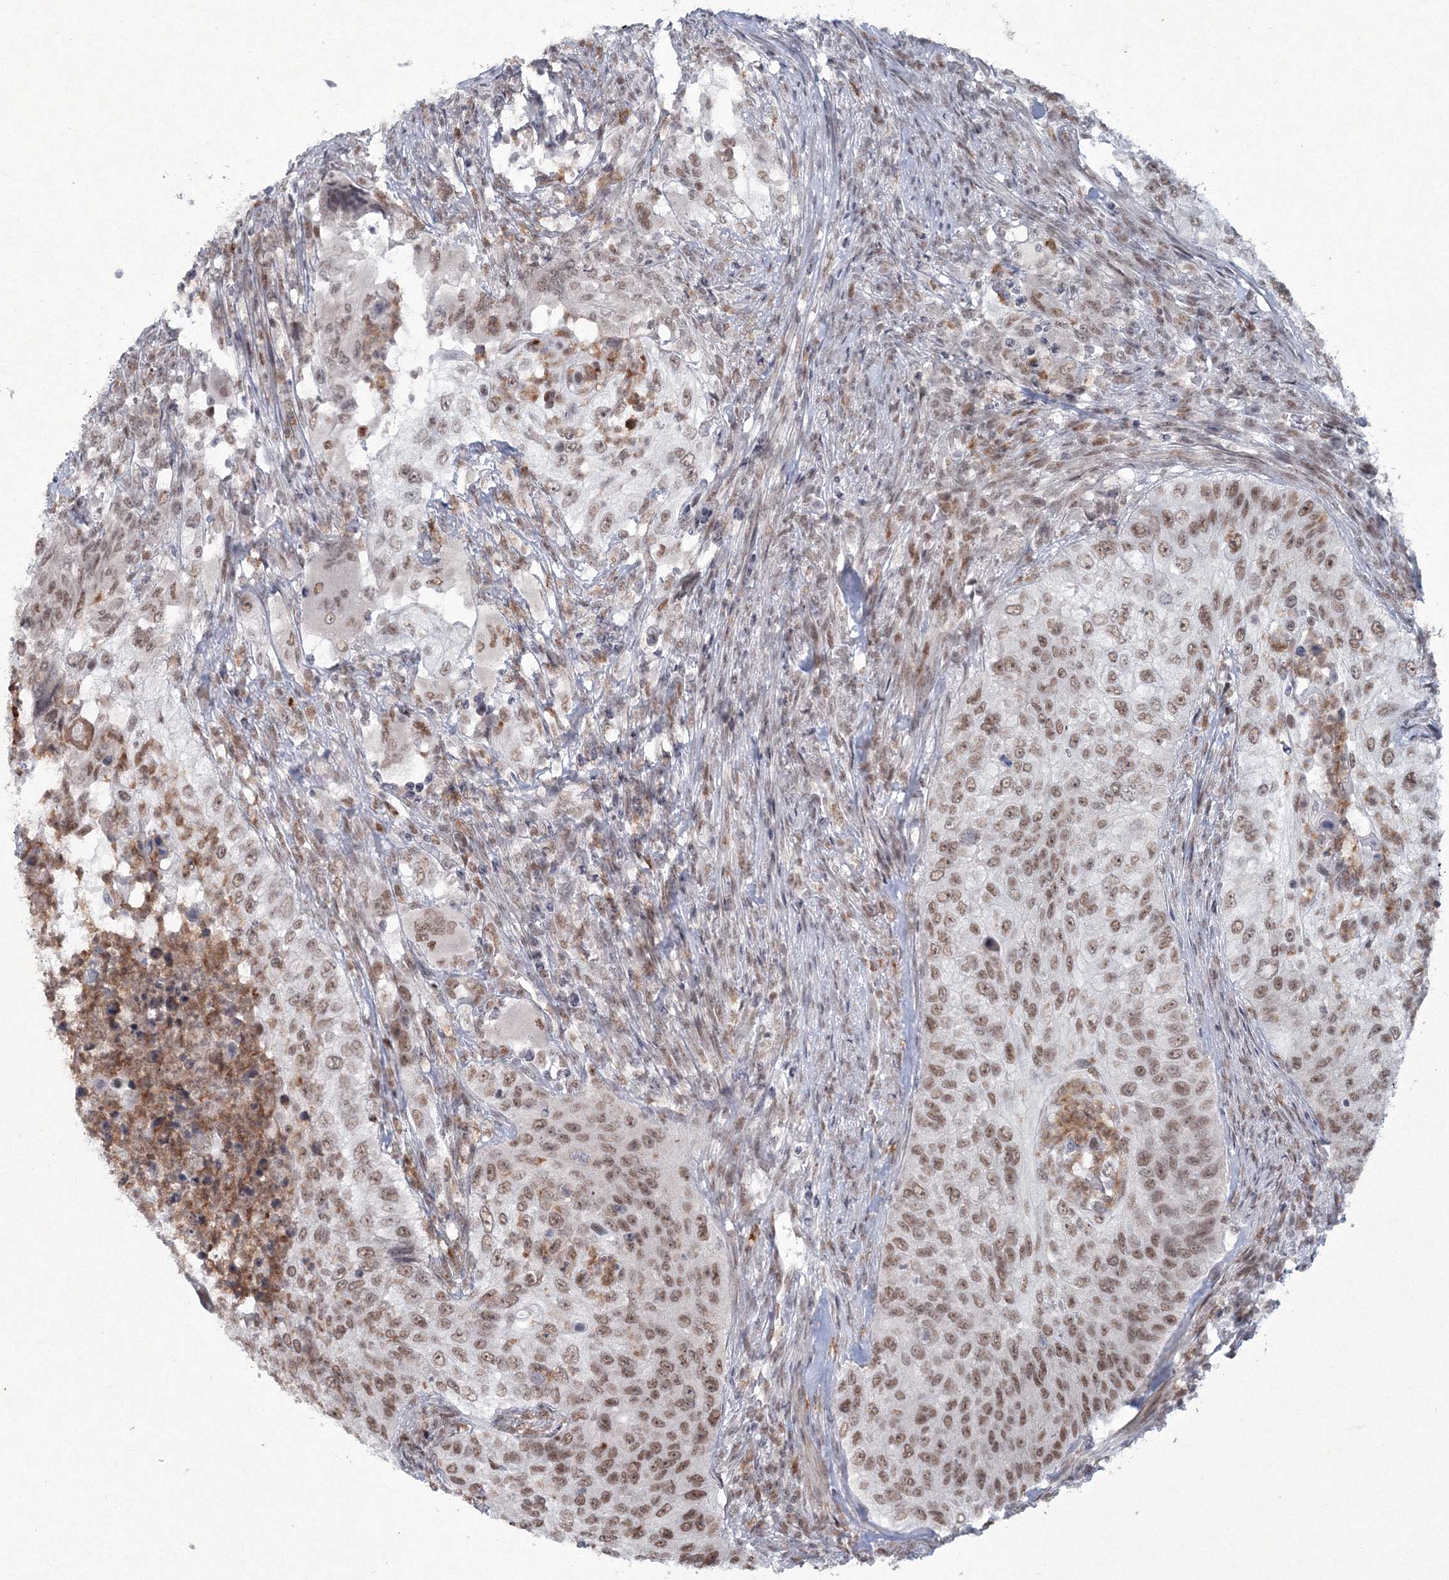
{"staining": {"intensity": "moderate", "quantity": ">75%", "location": "nuclear"}, "tissue": "urothelial cancer", "cell_type": "Tumor cells", "image_type": "cancer", "snomed": [{"axis": "morphology", "description": "Urothelial carcinoma, High grade"}, {"axis": "topography", "description": "Urinary bladder"}], "caption": "High-magnification brightfield microscopy of high-grade urothelial carcinoma stained with DAB (3,3'-diaminobenzidine) (brown) and counterstained with hematoxylin (blue). tumor cells exhibit moderate nuclear staining is identified in approximately>75% of cells.", "gene": "C3orf33", "patient": {"sex": "female", "age": 60}}